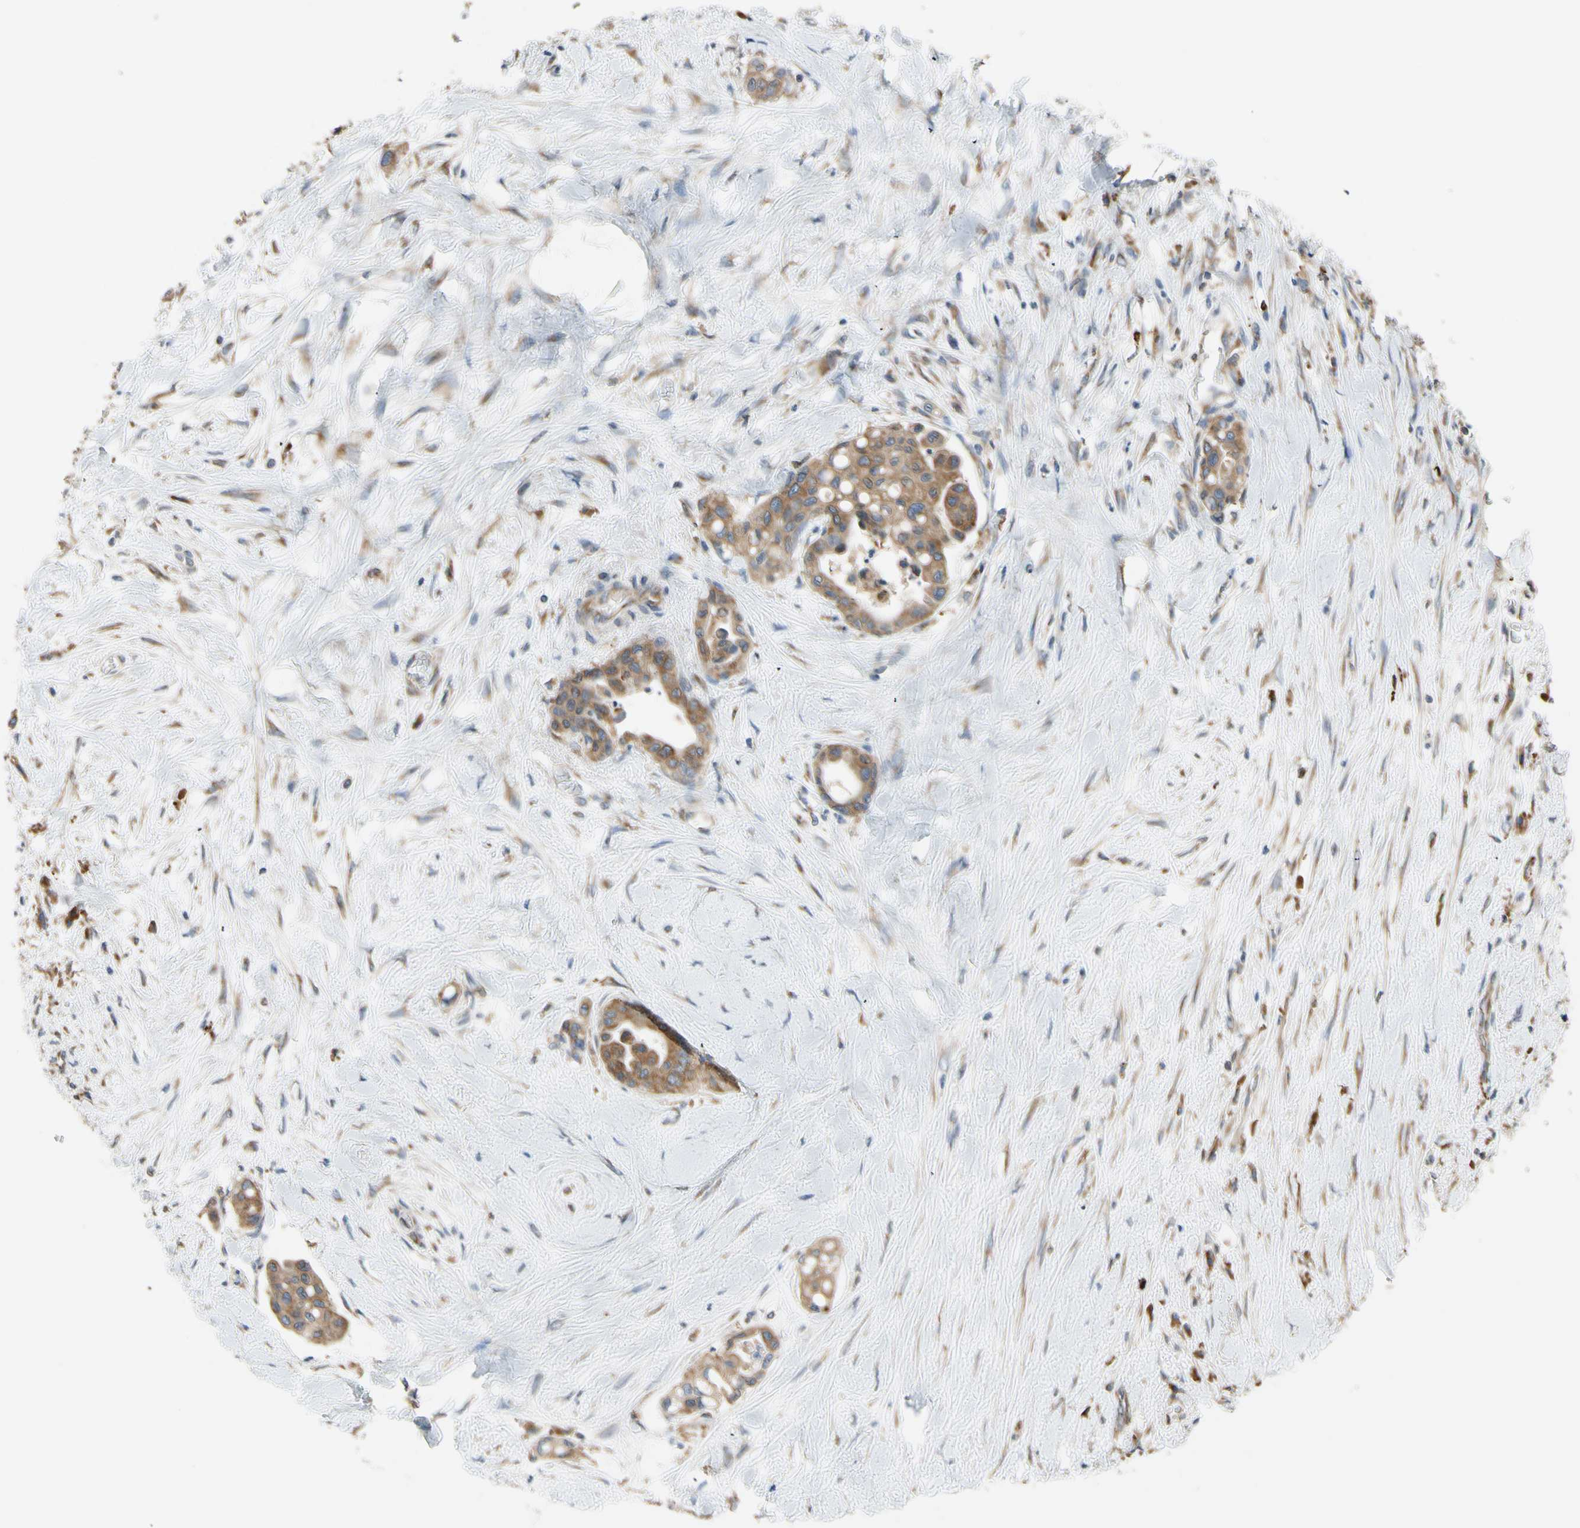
{"staining": {"intensity": "moderate", "quantity": ">75%", "location": "cytoplasmic/membranous"}, "tissue": "colorectal cancer", "cell_type": "Tumor cells", "image_type": "cancer", "snomed": [{"axis": "morphology", "description": "Normal tissue, NOS"}, {"axis": "morphology", "description": "Adenocarcinoma, NOS"}, {"axis": "topography", "description": "Colon"}], "caption": "An immunohistochemistry (IHC) photomicrograph of neoplastic tissue is shown. Protein staining in brown highlights moderate cytoplasmic/membranous positivity in colorectal adenocarcinoma within tumor cells.", "gene": "CLCC1", "patient": {"sex": "male", "age": 82}}